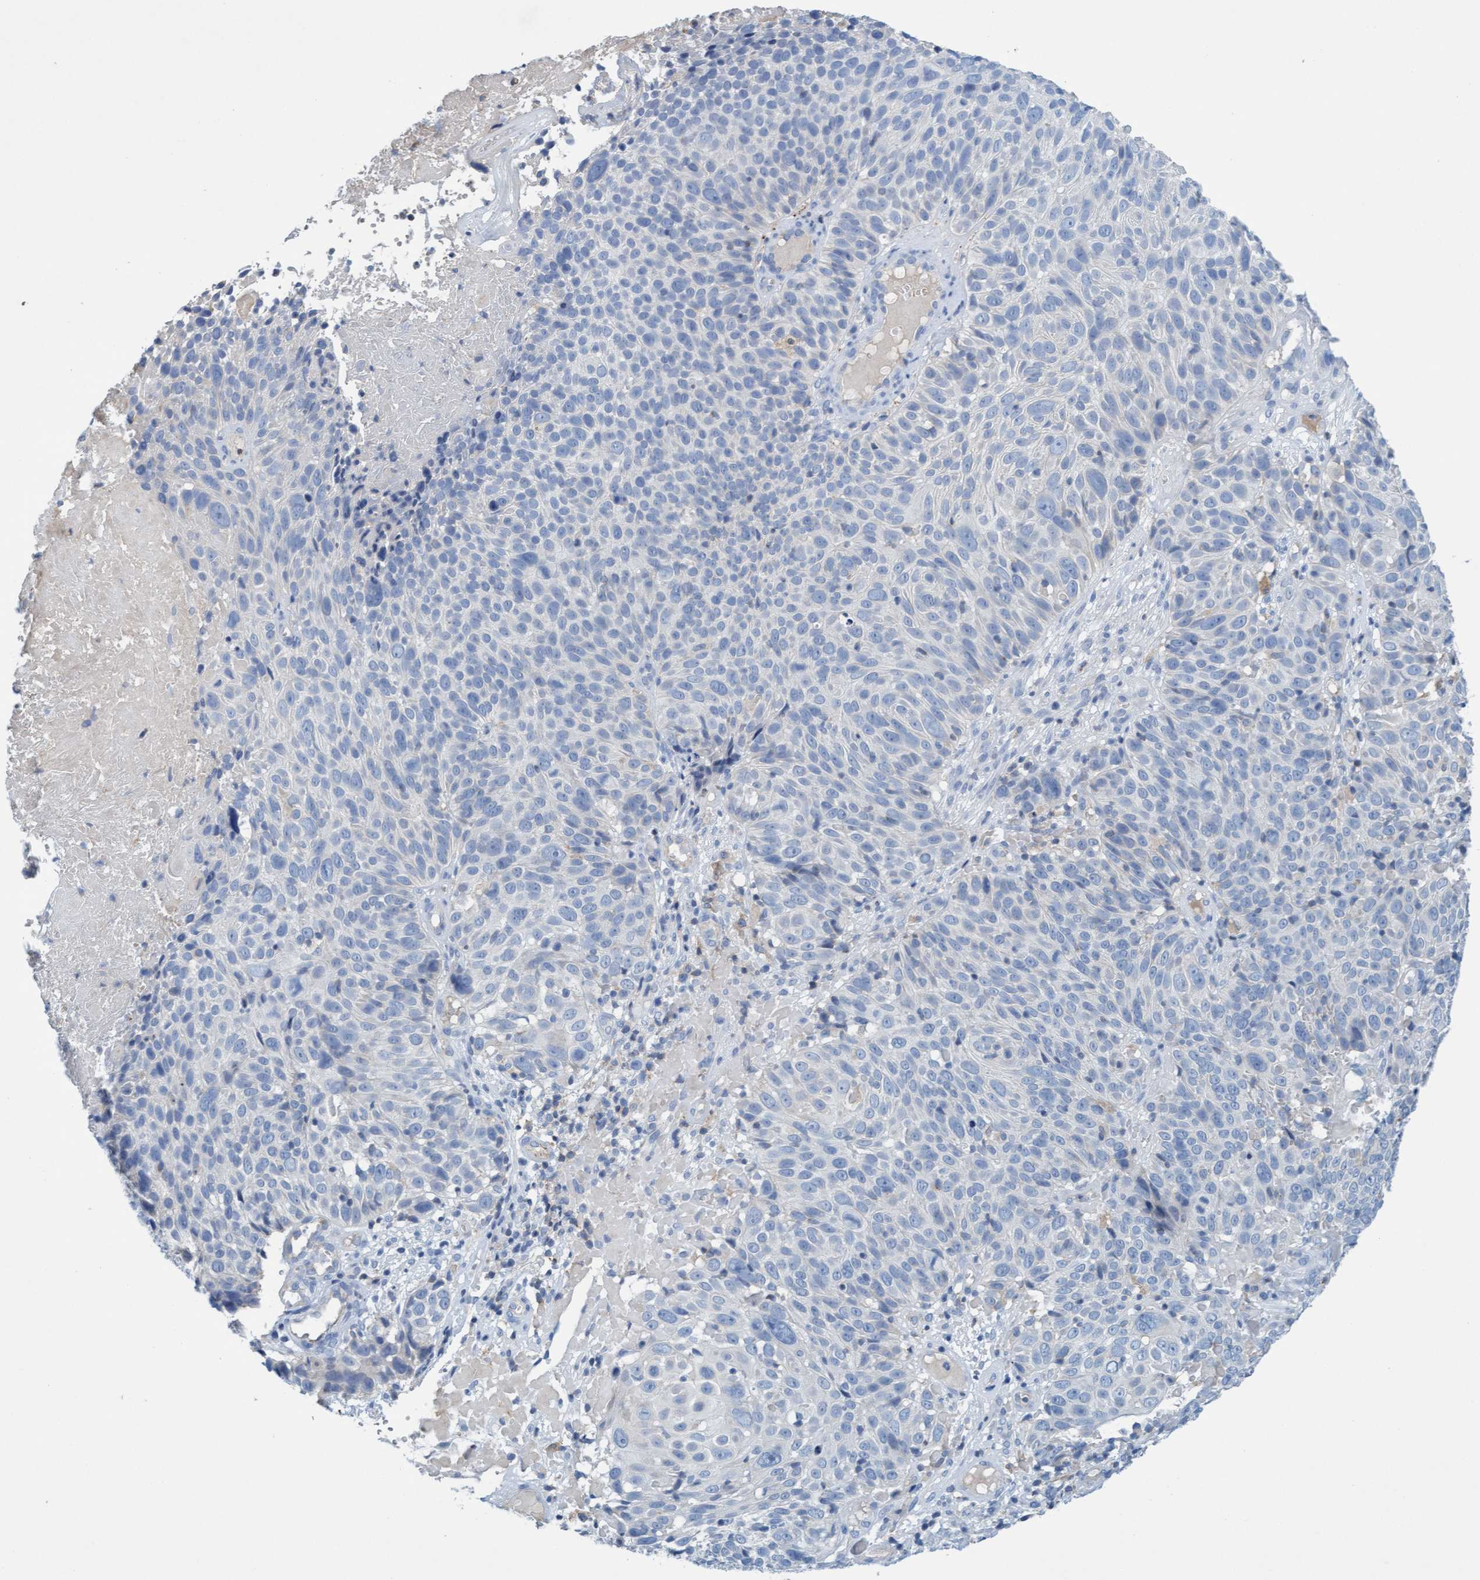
{"staining": {"intensity": "negative", "quantity": "none", "location": "none"}, "tissue": "cervical cancer", "cell_type": "Tumor cells", "image_type": "cancer", "snomed": [{"axis": "morphology", "description": "Squamous cell carcinoma, NOS"}, {"axis": "topography", "description": "Cervix"}], "caption": "This histopathology image is of cervical cancer stained with immunohistochemistry (IHC) to label a protein in brown with the nuclei are counter-stained blue. There is no positivity in tumor cells.", "gene": "SIGIRR", "patient": {"sex": "female", "age": 74}}